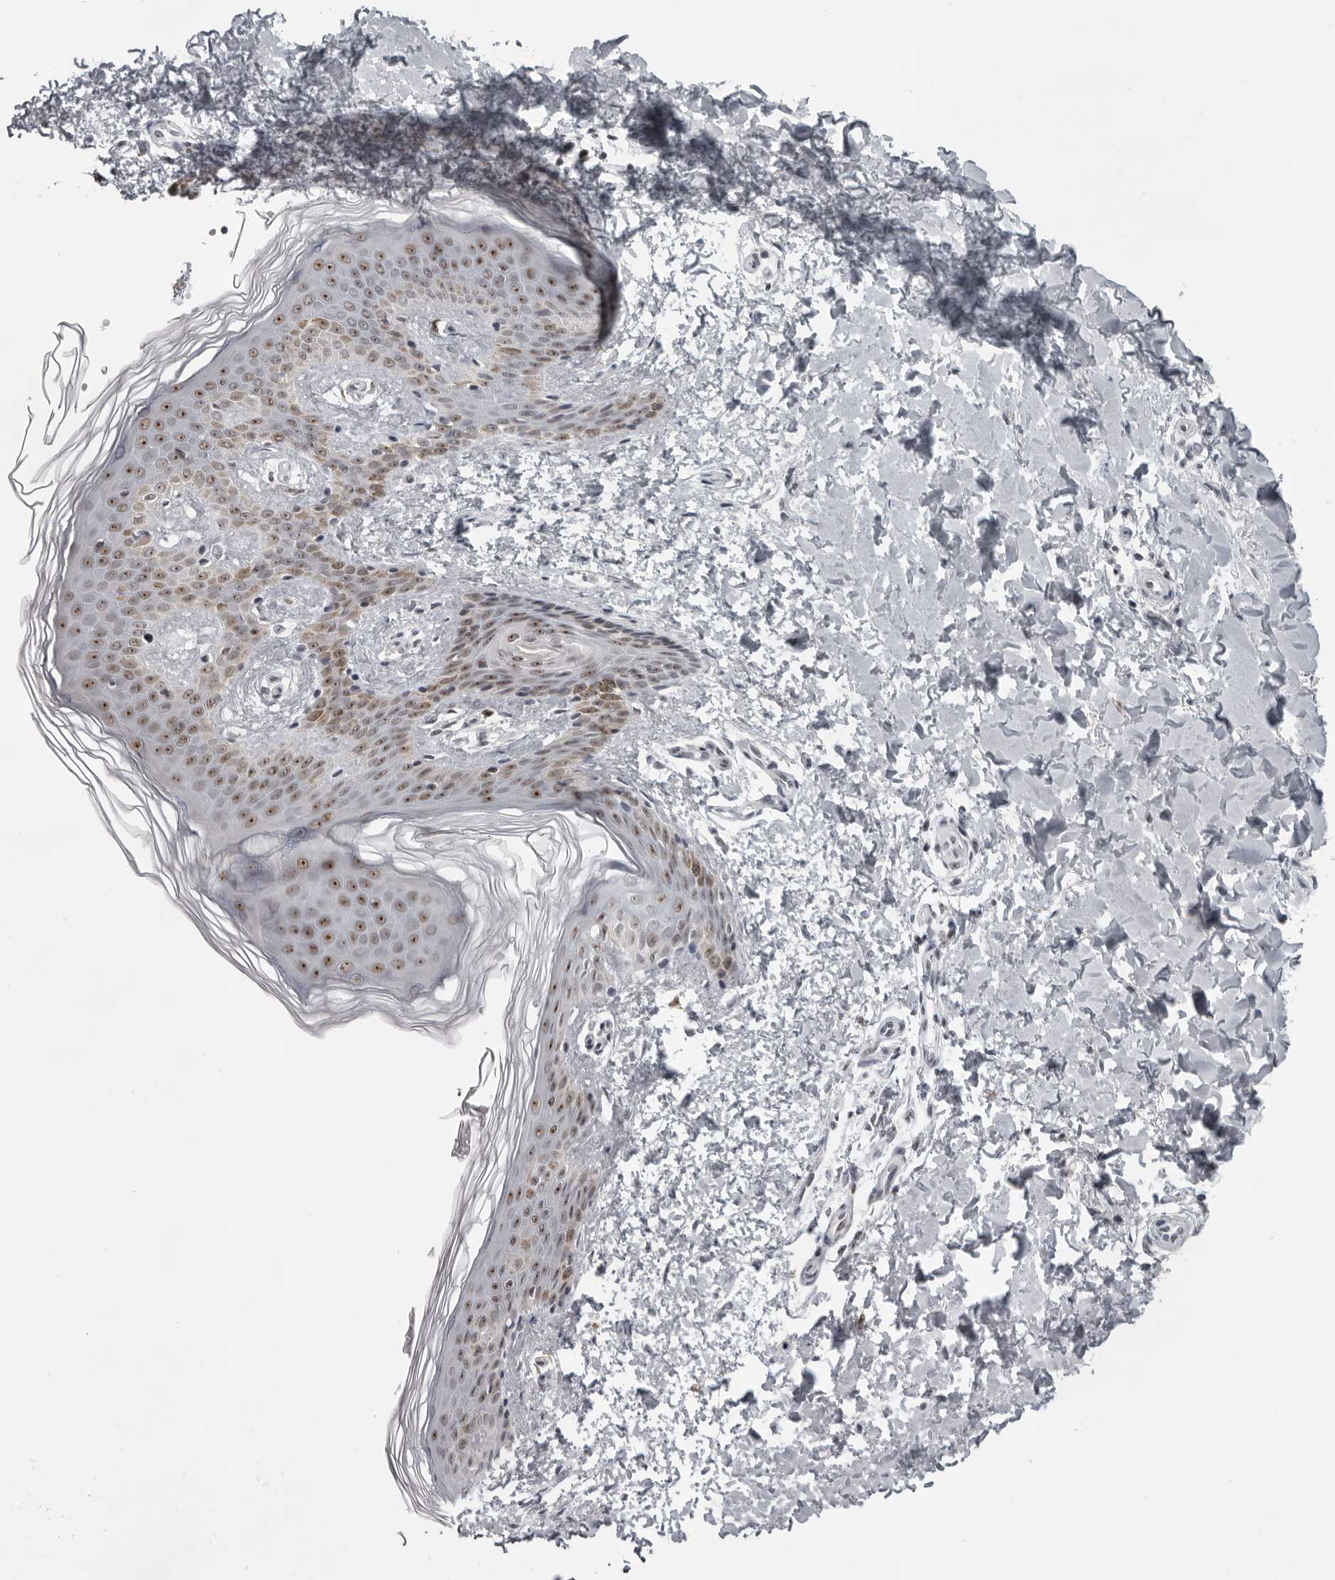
{"staining": {"intensity": "negative", "quantity": "none", "location": "none"}, "tissue": "skin", "cell_type": "Fibroblasts", "image_type": "normal", "snomed": [{"axis": "morphology", "description": "Normal tissue, NOS"}, {"axis": "morphology", "description": "Neoplasm, benign, NOS"}, {"axis": "topography", "description": "Skin"}, {"axis": "topography", "description": "Soft tissue"}], "caption": "The image demonstrates no significant staining in fibroblasts of skin.", "gene": "EXOSC10", "patient": {"sex": "male", "age": 26}}